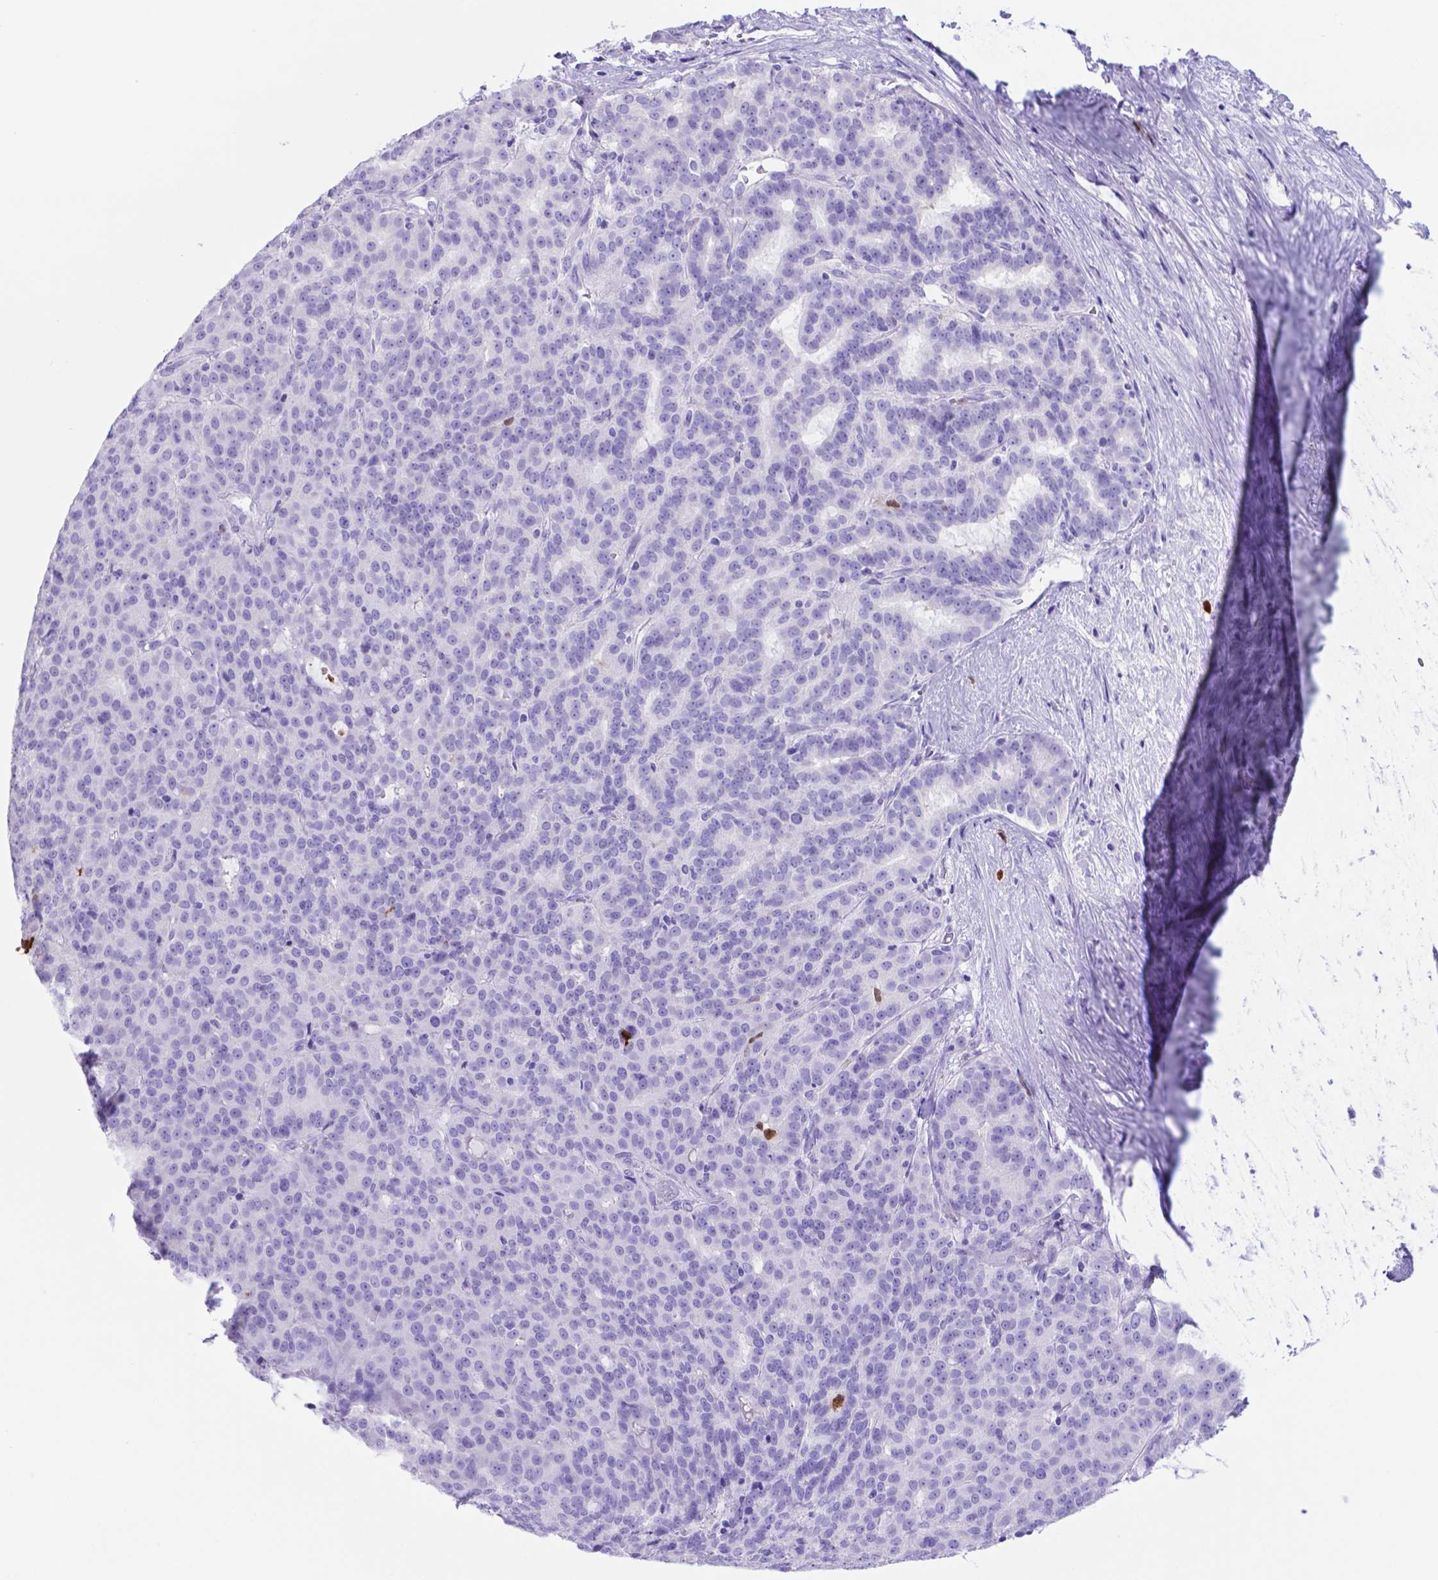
{"staining": {"intensity": "negative", "quantity": "none", "location": "none"}, "tissue": "liver cancer", "cell_type": "Tumor cells", "image_type": "cancer", "snomed": [{"axis": "morphology", "description": "Cholangiocarcinoma"}, {"axis": "topography", "description": "Liver"}], "caption": "Liver cancer stained for a protein using immunohistochemistry demonstrates no expression tumor cells.", "gene": "LZTR1", "patient": {"sex": "female", "age": 47}}